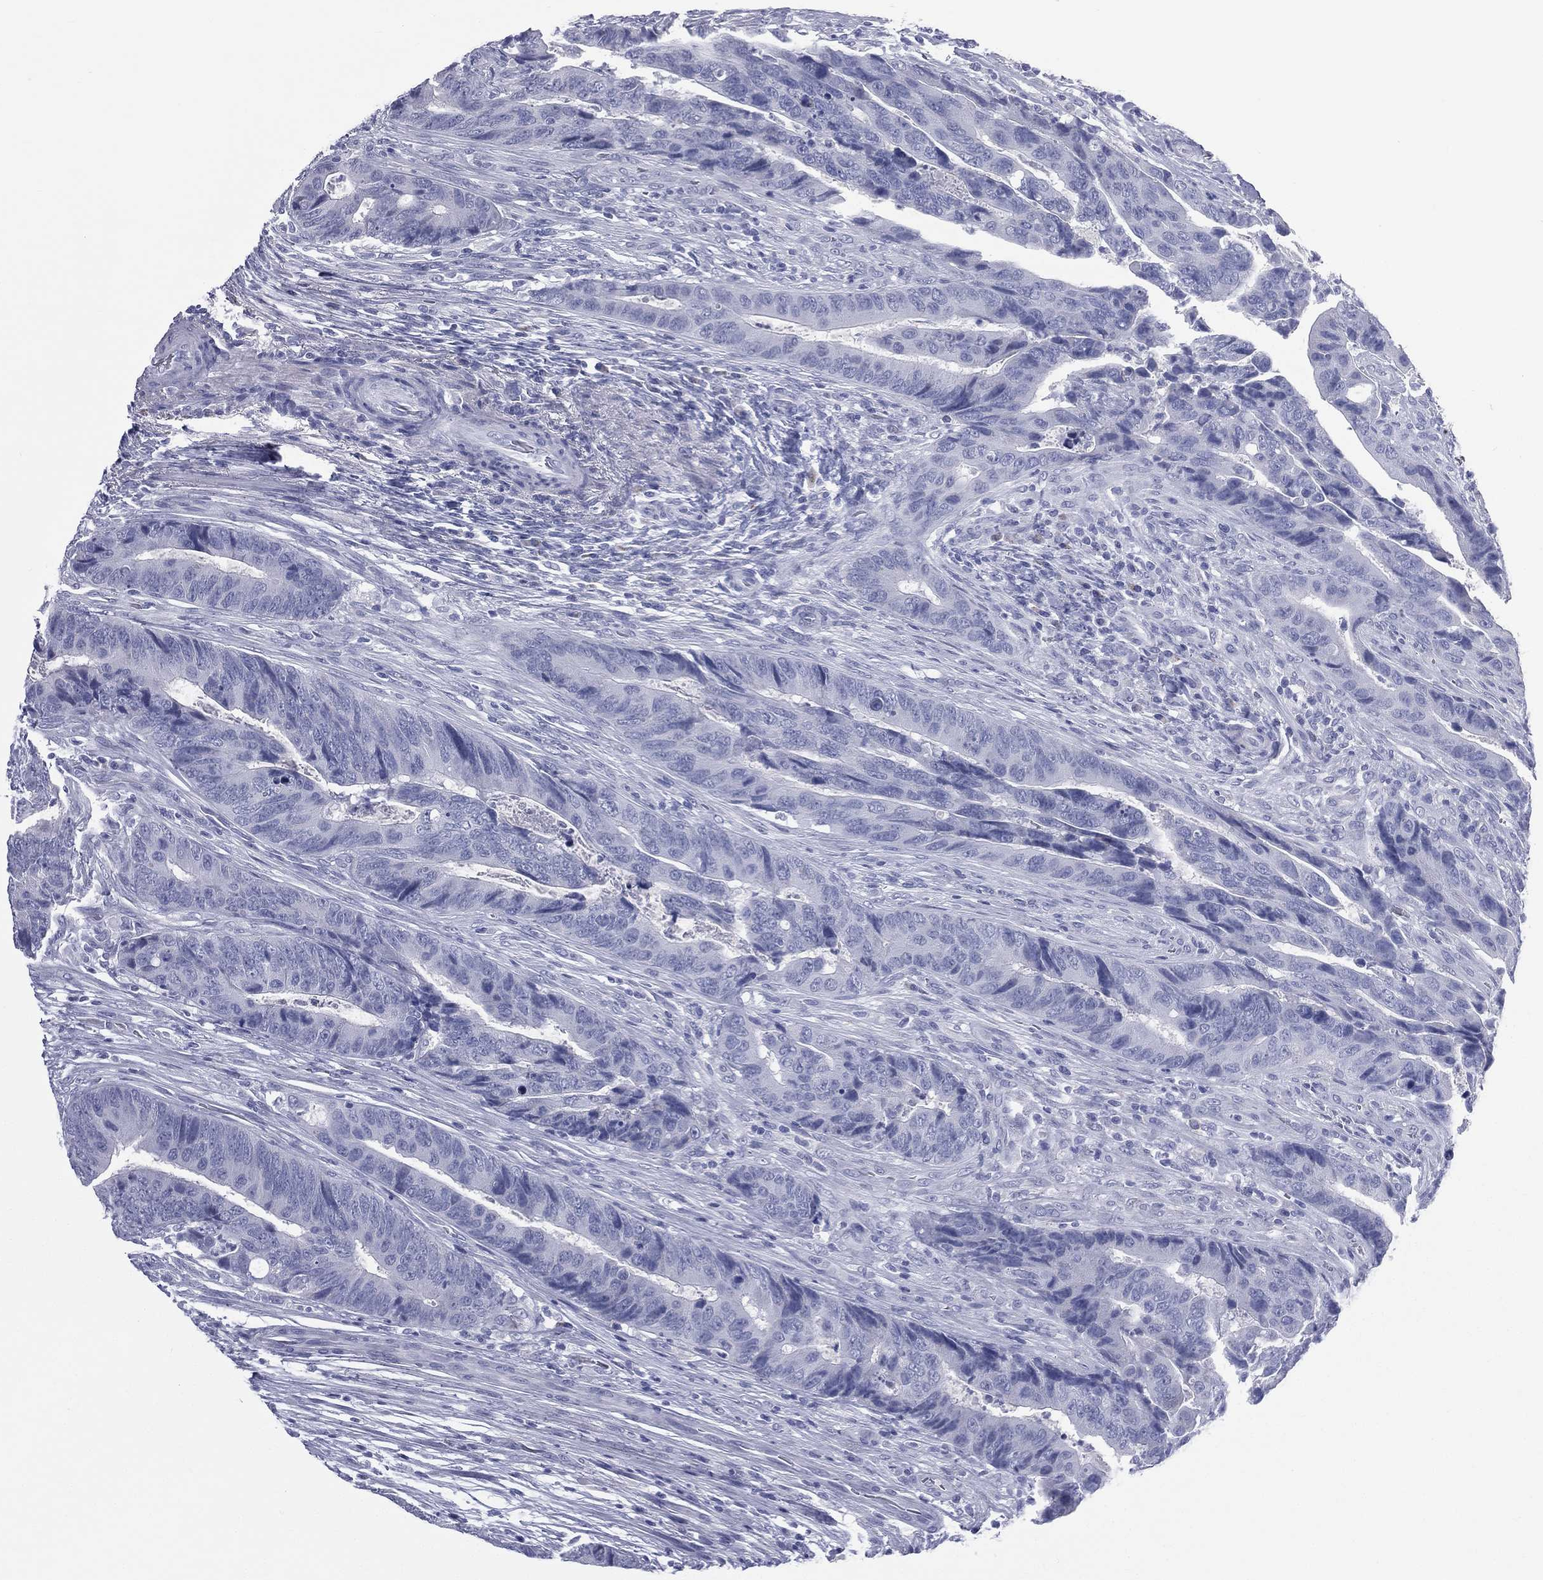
{"staining": {"intensity": "negative", "quantity": "none", "location": "none"}, "tissue": "colorectal cancer", "cell_type": "Tumor cells", "image_type": "cancer", "snomed": [{"axis": "morphology", "description": "Adenocarcinoma, NOS"}, {"axis": "topography", "description": "Colon"}], "caption": "Colorectal cancer was stained to show a protein in brown. There is no significant positivity in tumor cells.", "gene": "MLN", "patient": {"sex": "female", "age": 56}}